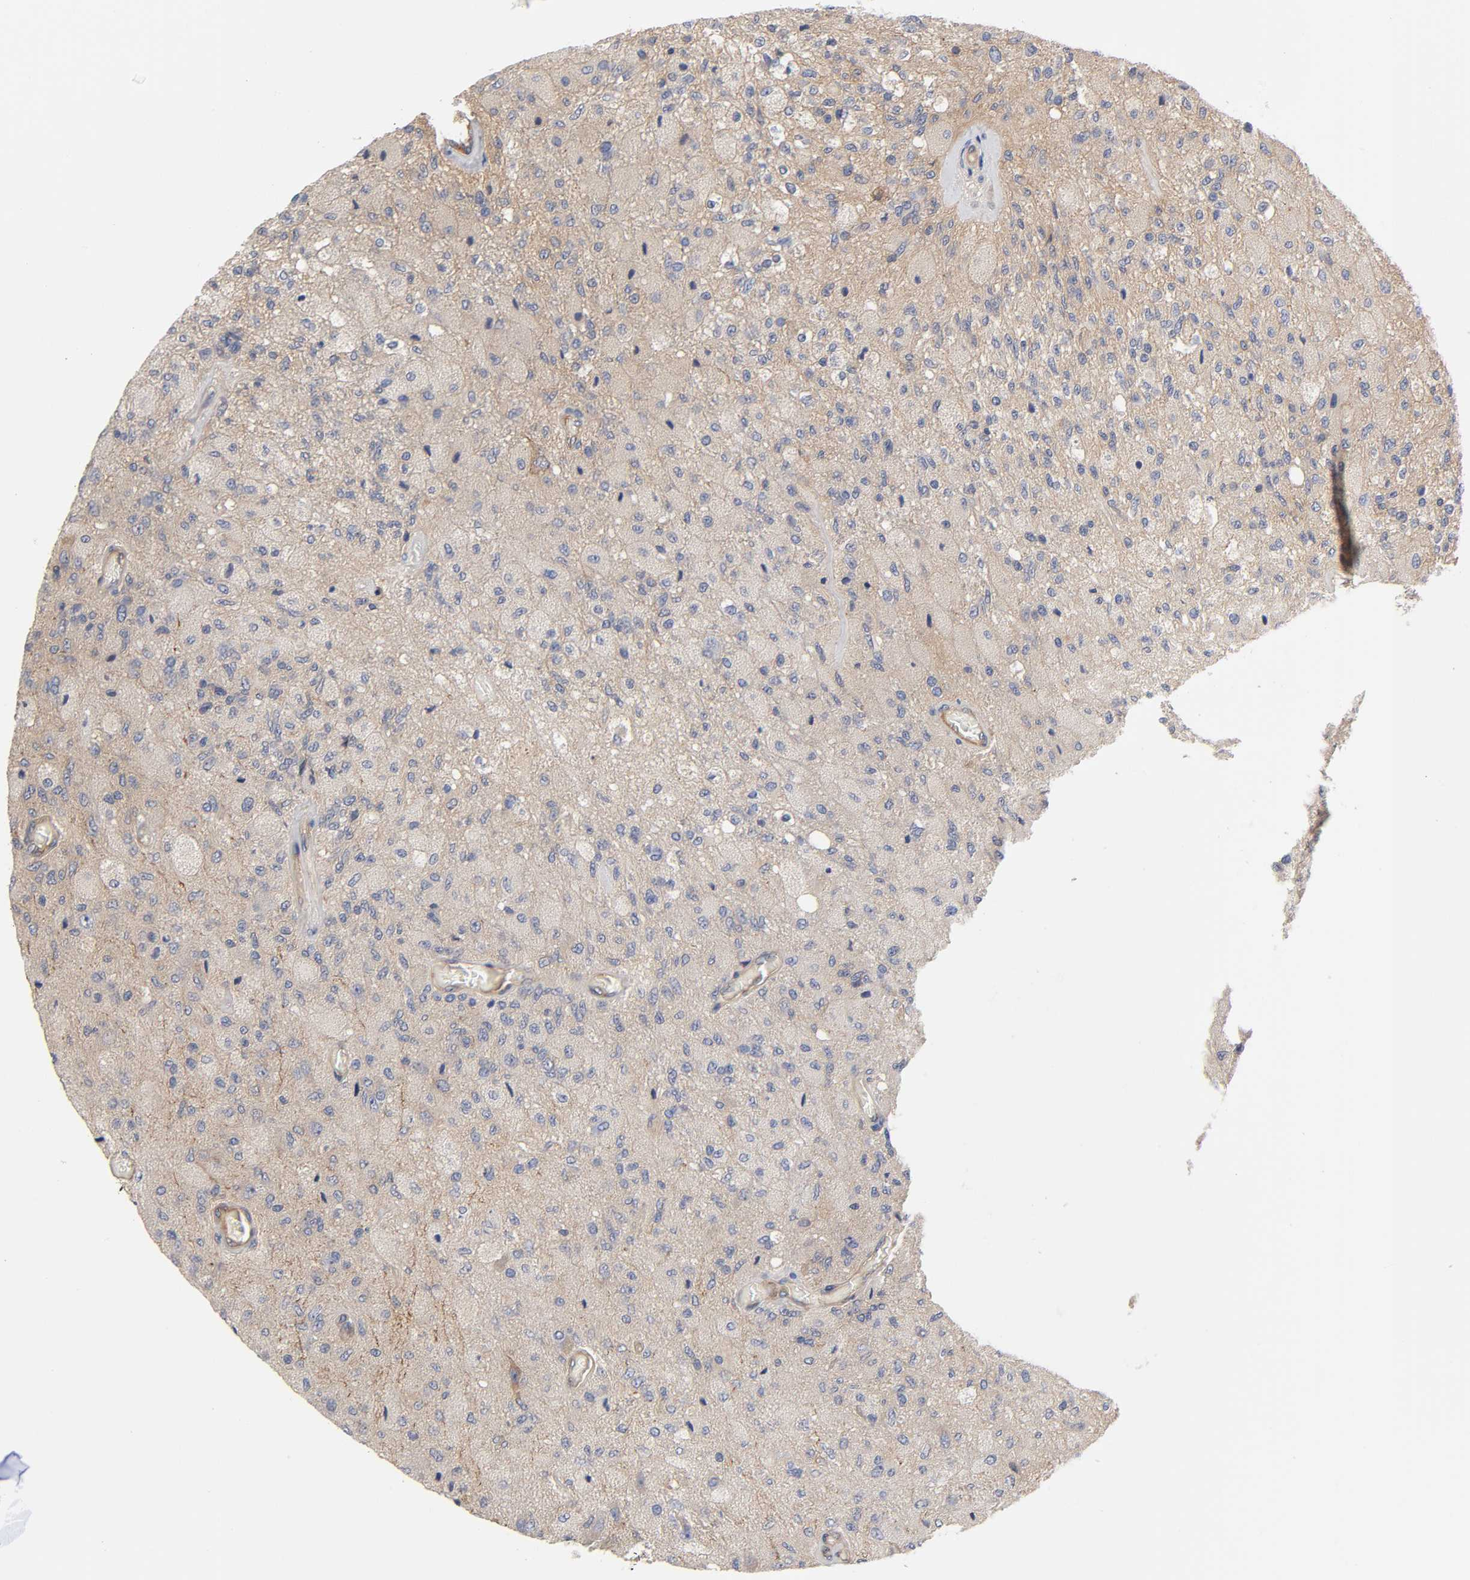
{"staining": {"intensity": "negative", "quantity": "none", "location": "none"}, "tissue": "glioma", "cell_type": "Tumor cells", "image_type": "cancer", "snomed": [{"axis": "morphology", "description": "Normal tissue, NOS"}, {"axis": "morphology", "description": "Glioma, malignant, High grade"}, {"axis": "topography", "description": "Cerebral cortex"}], "caption": "Protein analysis of malignant glioma (high-grade) exhibits no significant staining in tumor cells. (DAB IHC, high magnification).", "gene": "RAB13", "patient": {"sex": "male", "age": 77}}